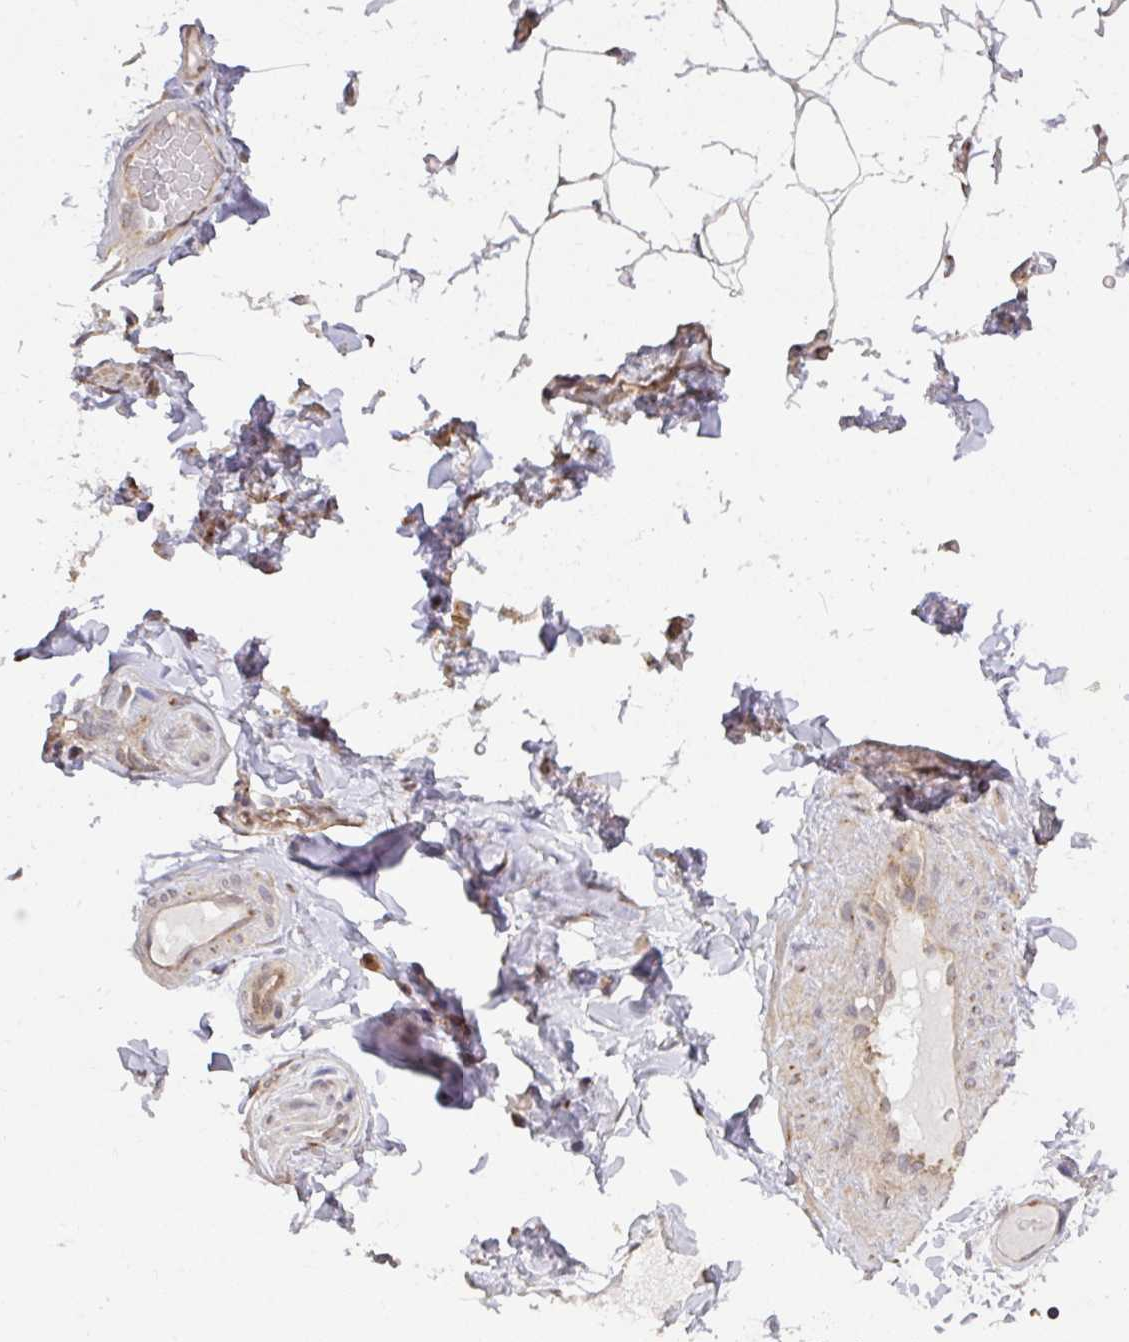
{"staining": {"intensity": "weak", "quantity": "<25%", "location": "cytoplasmic/membranous"}, "tissue": "adipose tissue", "cell_type": "Adipocytes", "image_type": "normal", "snomed": [{"axis": "morphology", "description": "Normal tissue, NOS"}, {"axis": "topography", "description": "Vascular tissue"}, {"axis": "topography", "description": "Peripheral nerve tissue"}], "caption": "Adipose tissue stained for a protein using IHC exhibits no staining adipocytes.", "gene": "CYFIP2", "patient": {"sex": "male", "age": 41}}